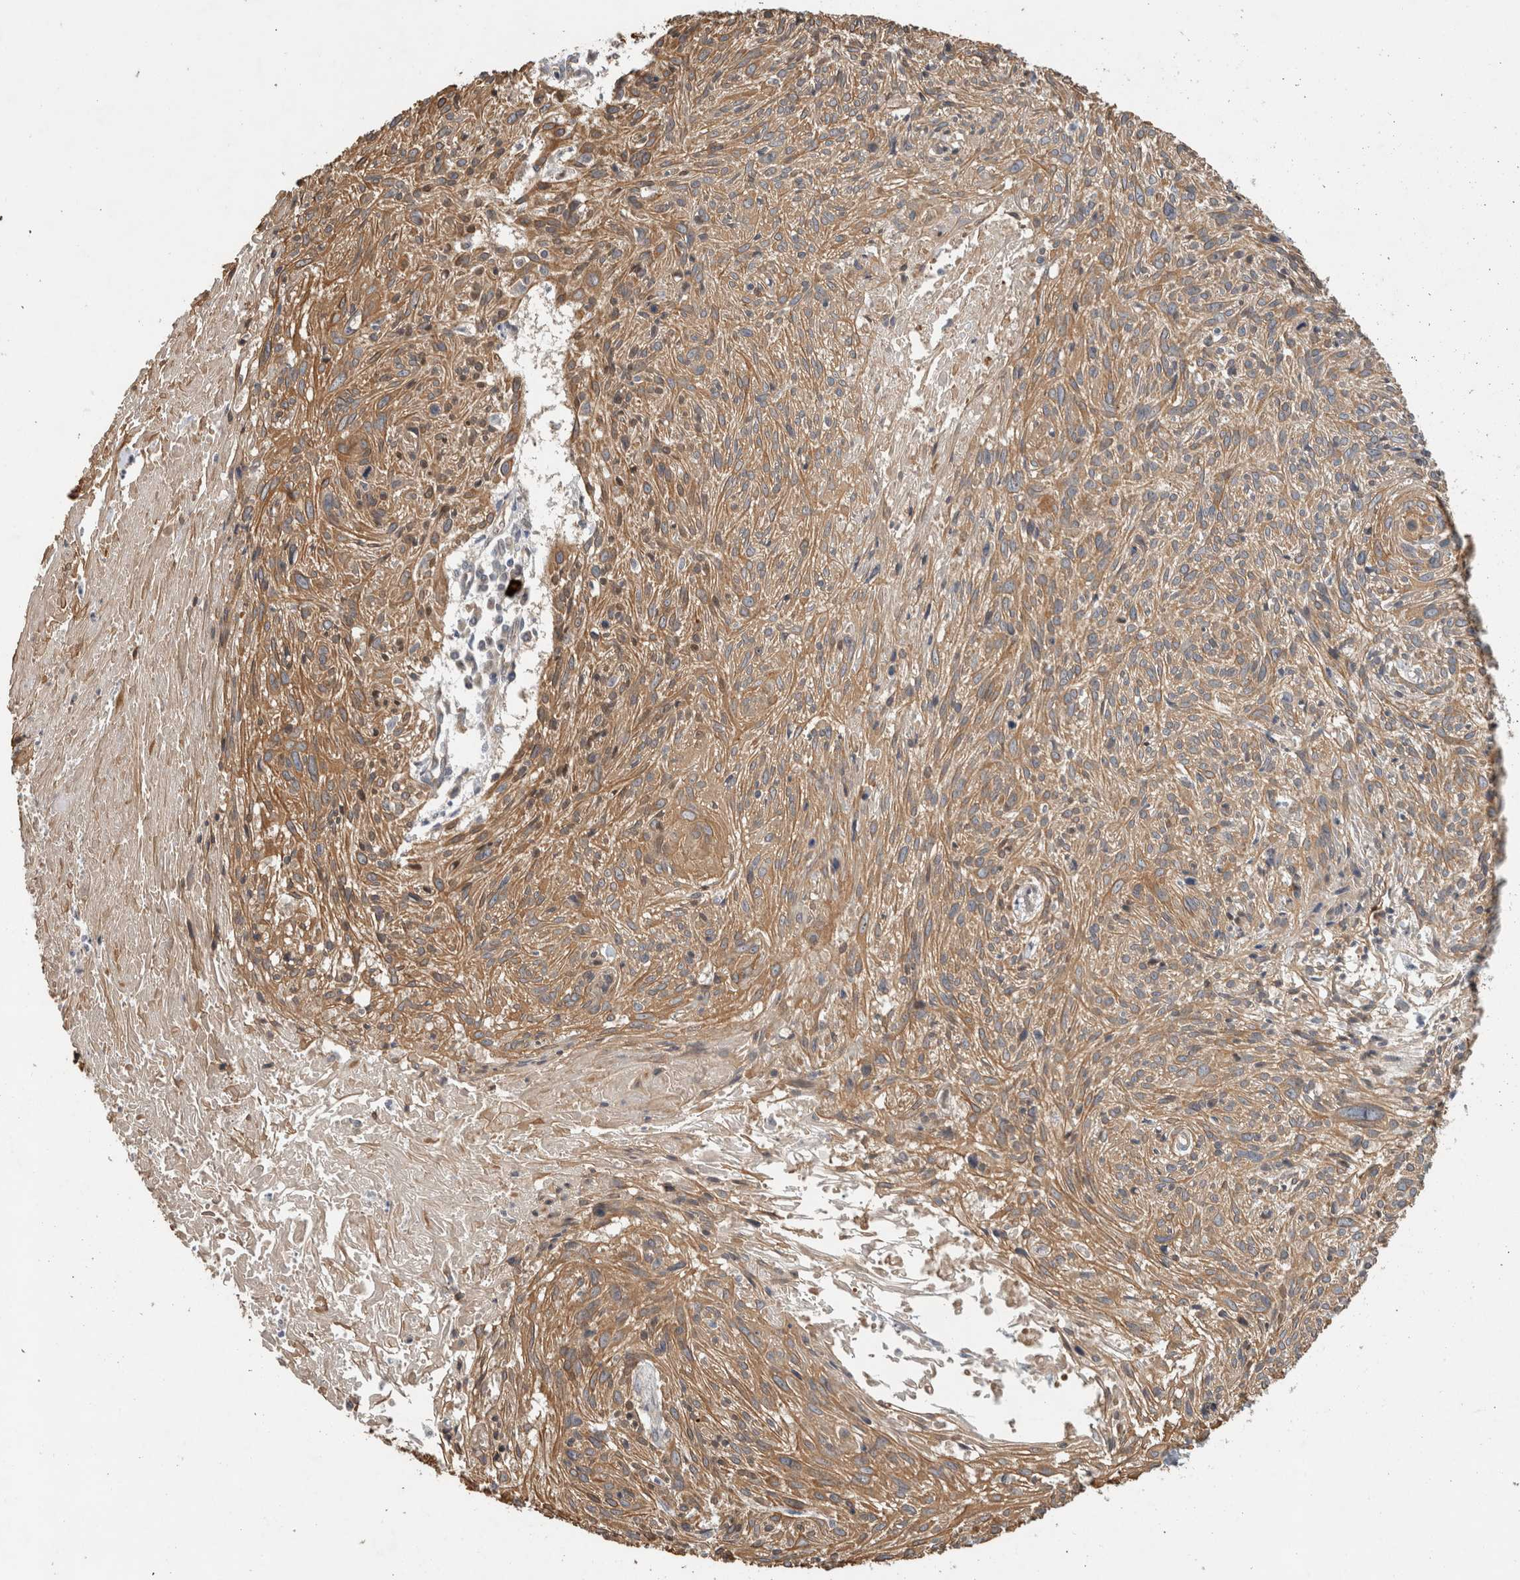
{"staining": {"intensity": "moderate", "quantity": ">75%", "location": "cytoplasmic/membranous"}, "tissue": "cervical cancer", "cell_type": "Tumor cells", "image_type": "cancer", "snomed": [{"axis": "morphology", "description": "Squamous cell carcinoma, NOS"}, {"axis": "topography", "description": "Cervix"}], "caption": "This is a micrograph of immunohistochemistry (IHC) staining of cervical squamous cell carcinoma, which shows moderate staining in the cytoplasmic/membranous of tumor cells.", "gene": "PUM1", "patient": {"sex": "female", "age": 51}}